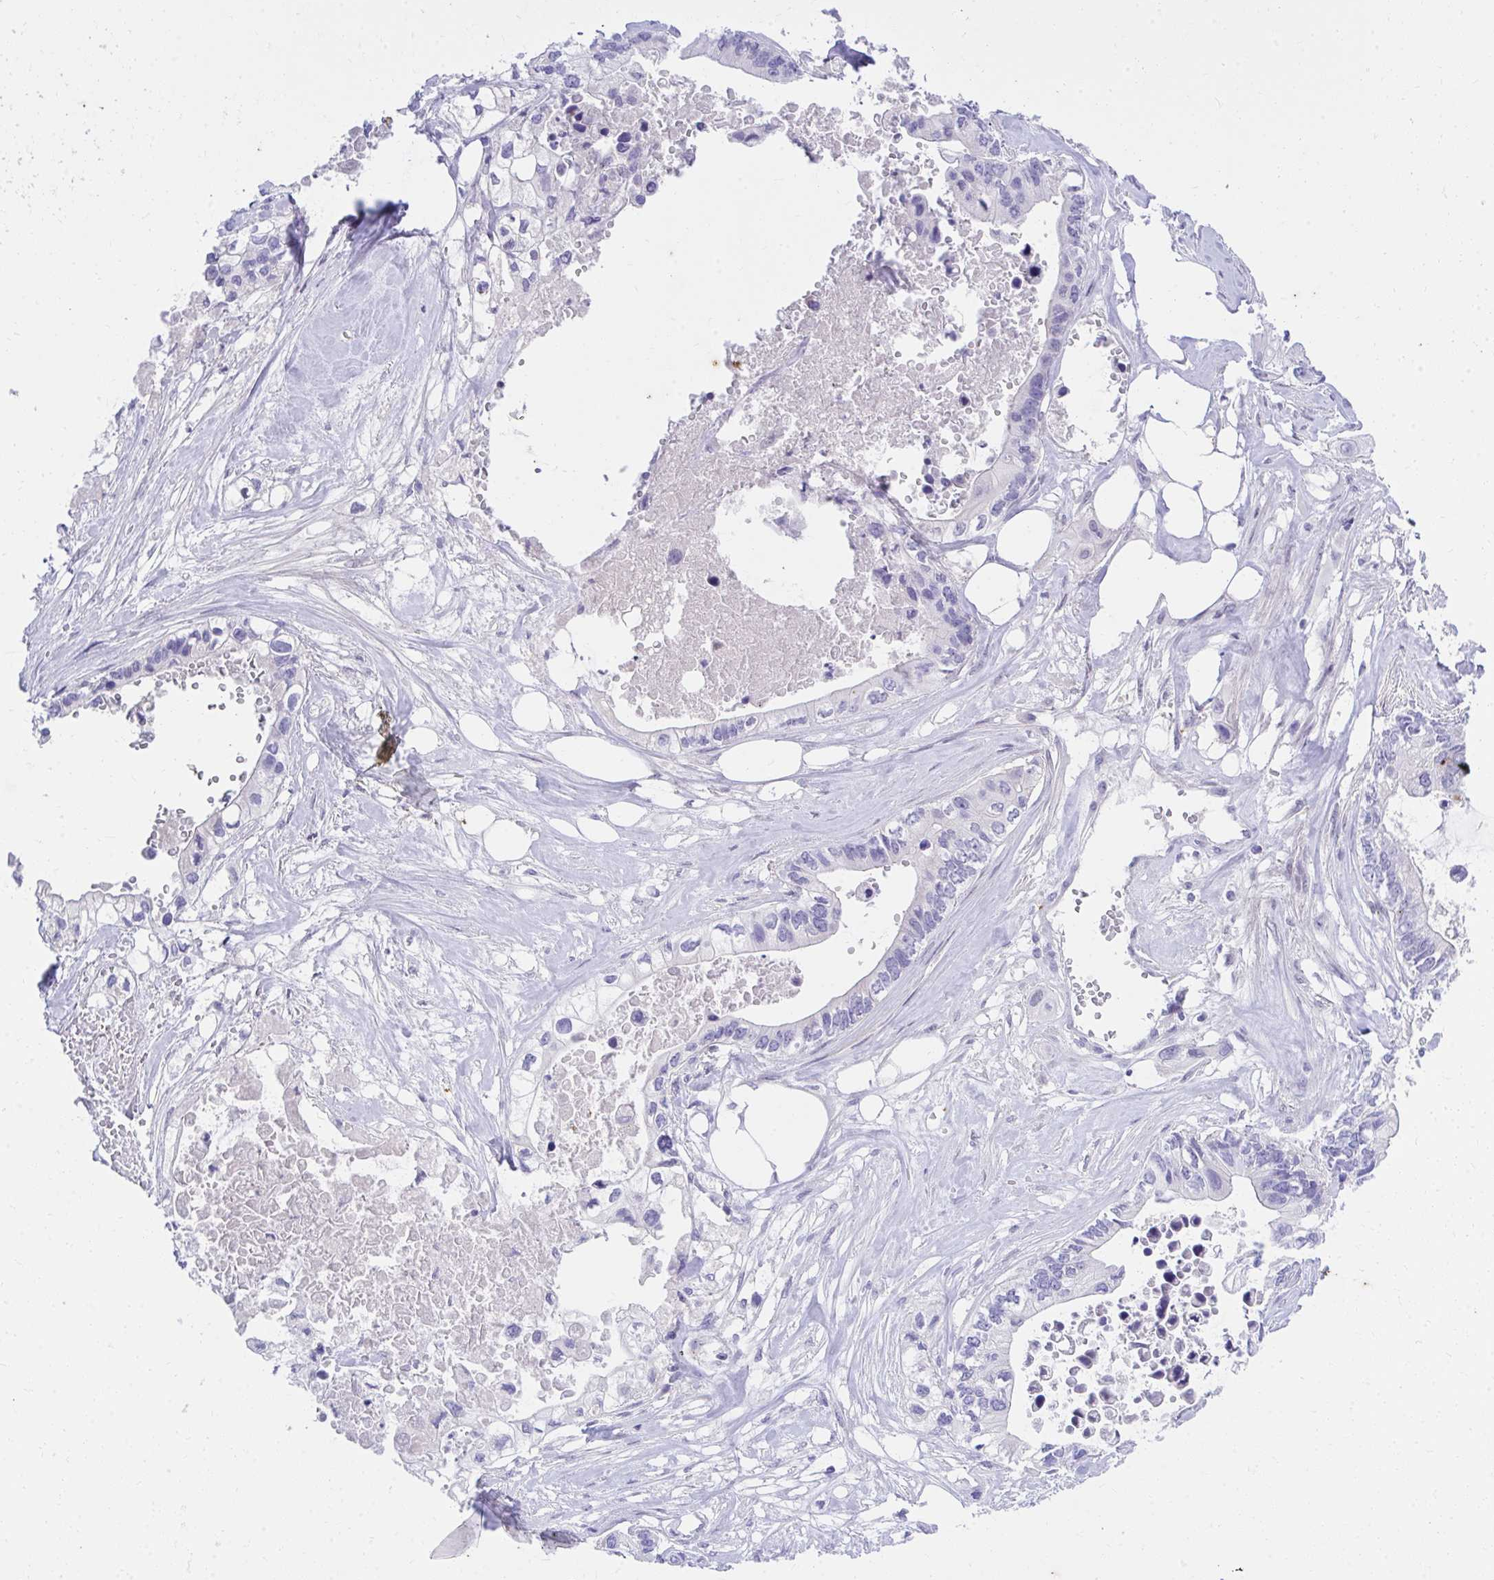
{"staining": {"intensity": "negative", "quantity": "none", "location": "none"}, "tissue": "pancreatic cancer", "cell_type": "Tumor cells", "image_type": "cancer", "snomed": [{"axis": "morphology", "description": "Adenocarcinoma, NOS"}, {"axis": "topography", "description": "Pancreas"}], "caption": "The image shows no staining of tumor cells in adenocarcinoma (pancreatic).", "gene": "KLK1", "patient": {"sex": "female", "age": 63}}